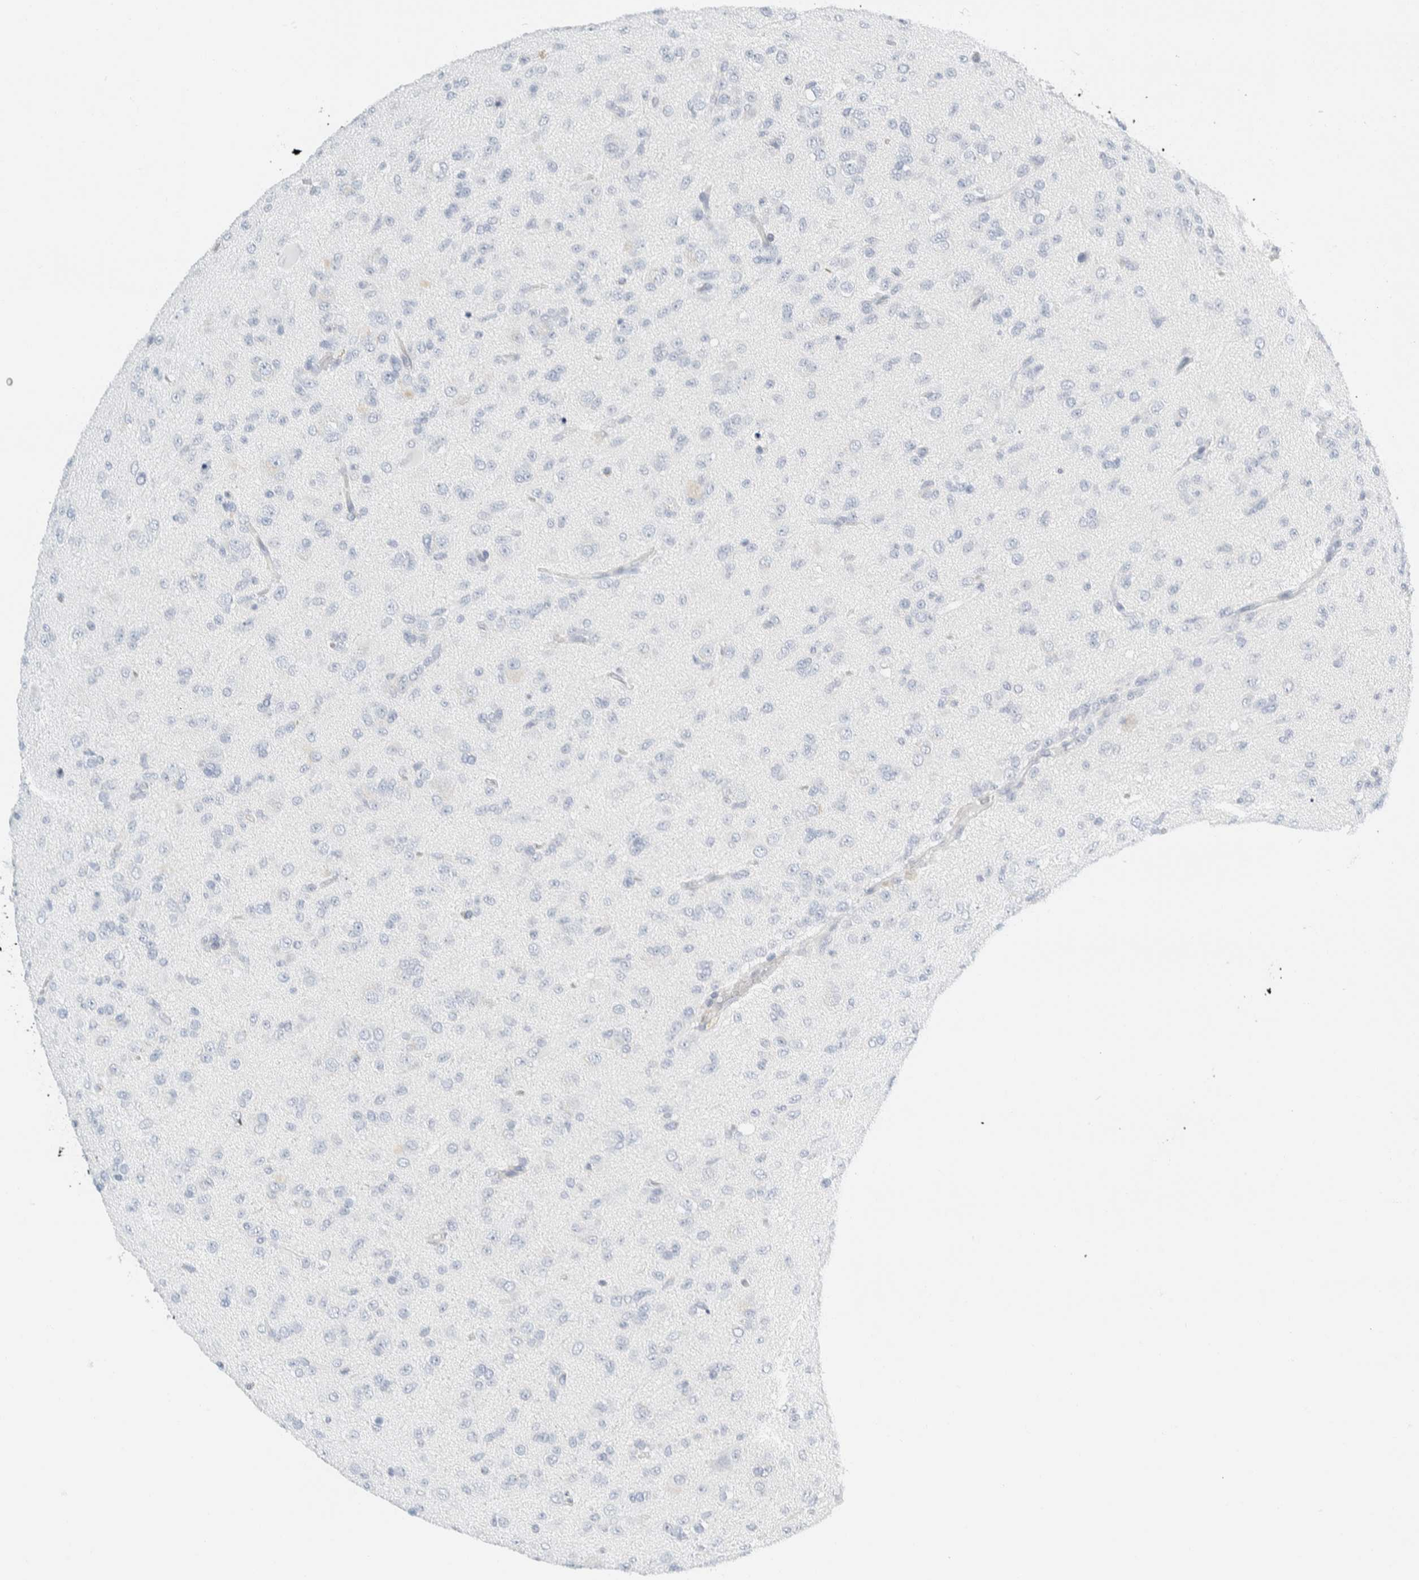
{"staining": {"intensity": "negative", "quantity": "none", "location": "none"}, "tissue": "glioma", "cell_type": "Tumor cells", "image_type": "cancer", "snomed": [{"axis": "morphology", "description": "Glioma, malignant, Low grade"}, {"axis": "topography", "description": "Brain"}], "caption": "High magnification brightfield microscopy of glioma stained with DAB (3,3'-diaminobenzidine) (brown) and counterstained with hematoxylin (blue): tumor cells show no significant staining.", "gene": "ARHGAP27", "patient": {"sex": "male", "age": 65}}